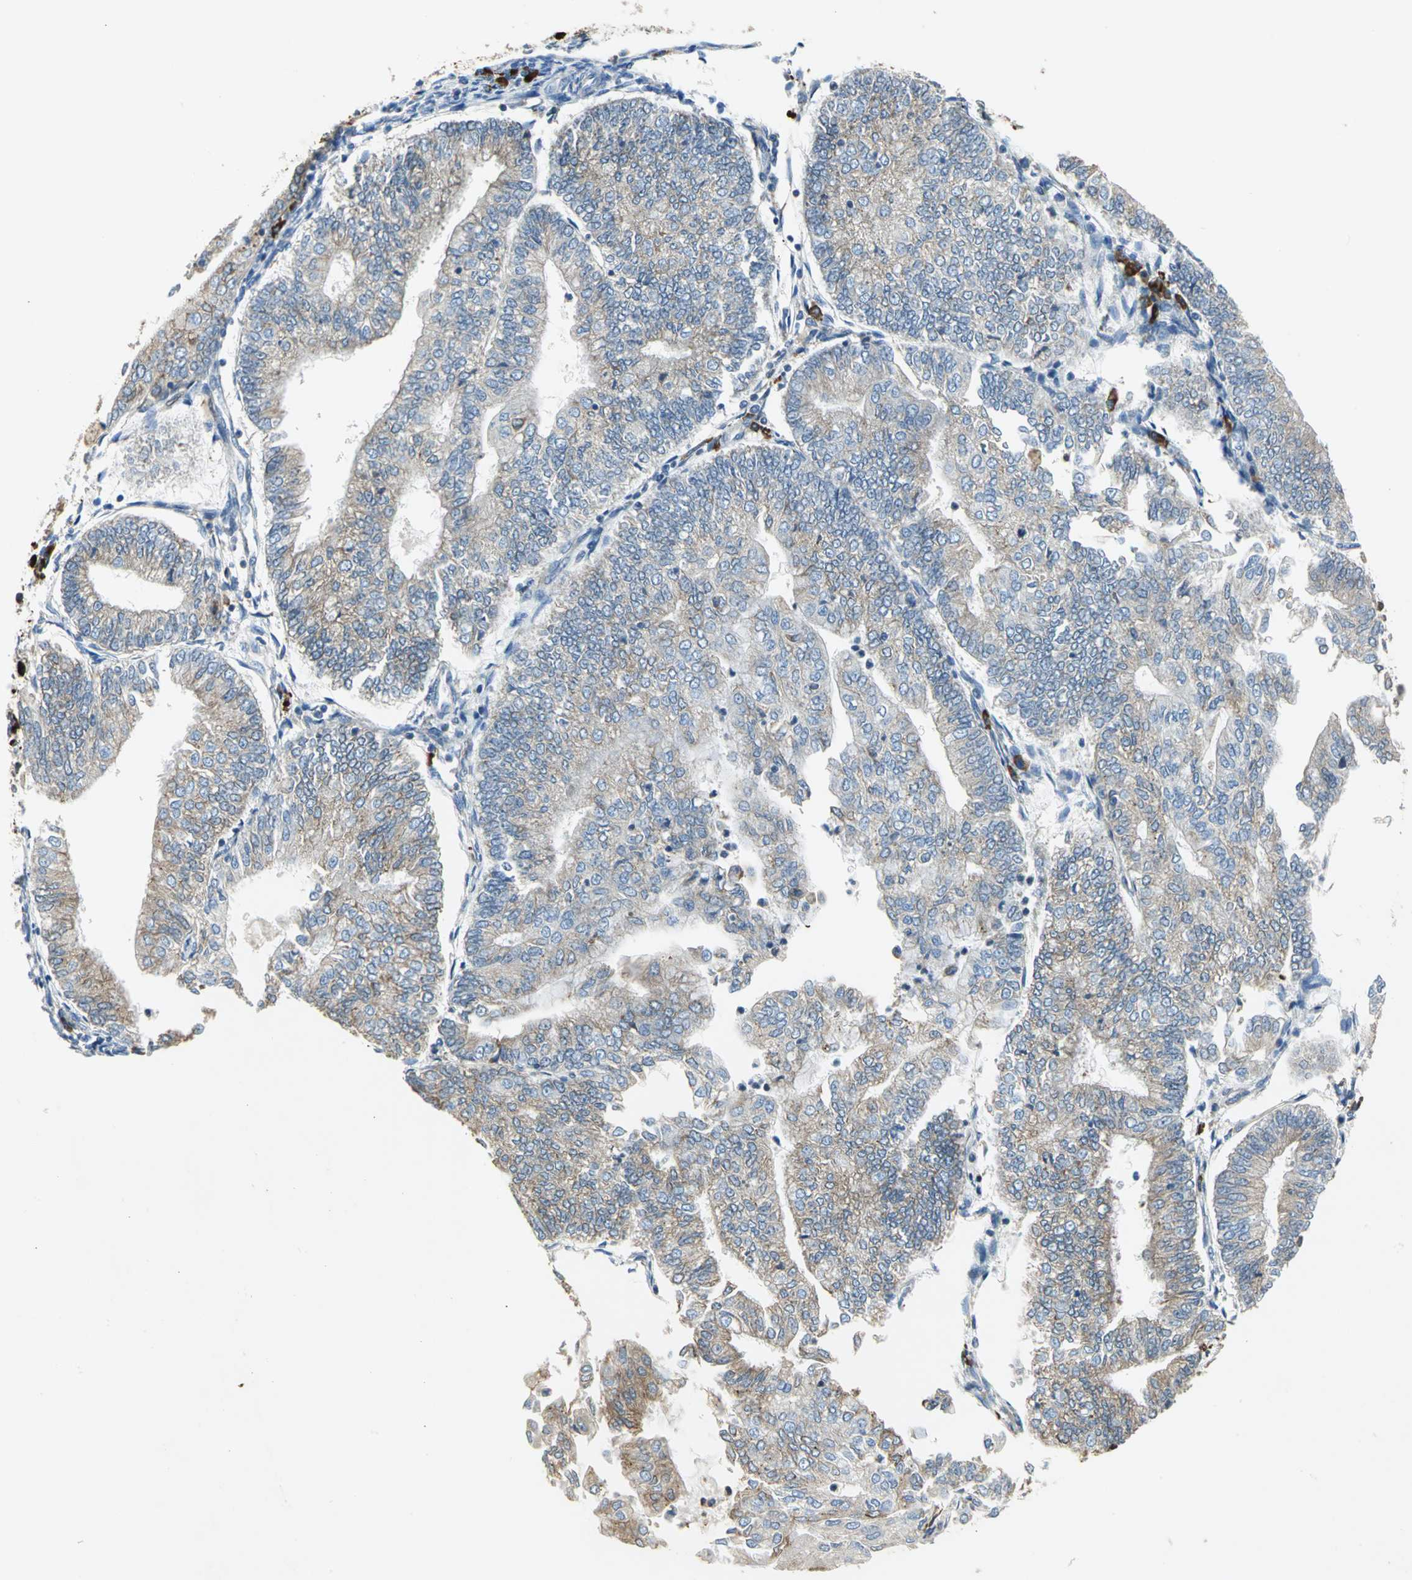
{"staining": {"intensity": "moderate", "quantity": ">75%", "location": "cytoplasmic/membranous"}, "tissue": "endometrial cancer", "cell_type": "Tumor cells", "image_type": "cancer", "snomed": [{"axis": "morphology", "description": "Adenocarcinoma, NOS"}, {"axis": "topography", "description": "Endometrium"}], "caption": "Protein staining of endometrial cancer (adenocarcinoma) tissue demonstrates moderate cytoplasmic/membranous expression in about >75% of tumor cells. (Stains: DAB (3,3'-diaminobenzidine) in brown, nuclei in blue, Microscopy: brightfield microscopy at high magnification).", "gene": "SDF2L1", "patient": {"sex": "female", "age": 59}}